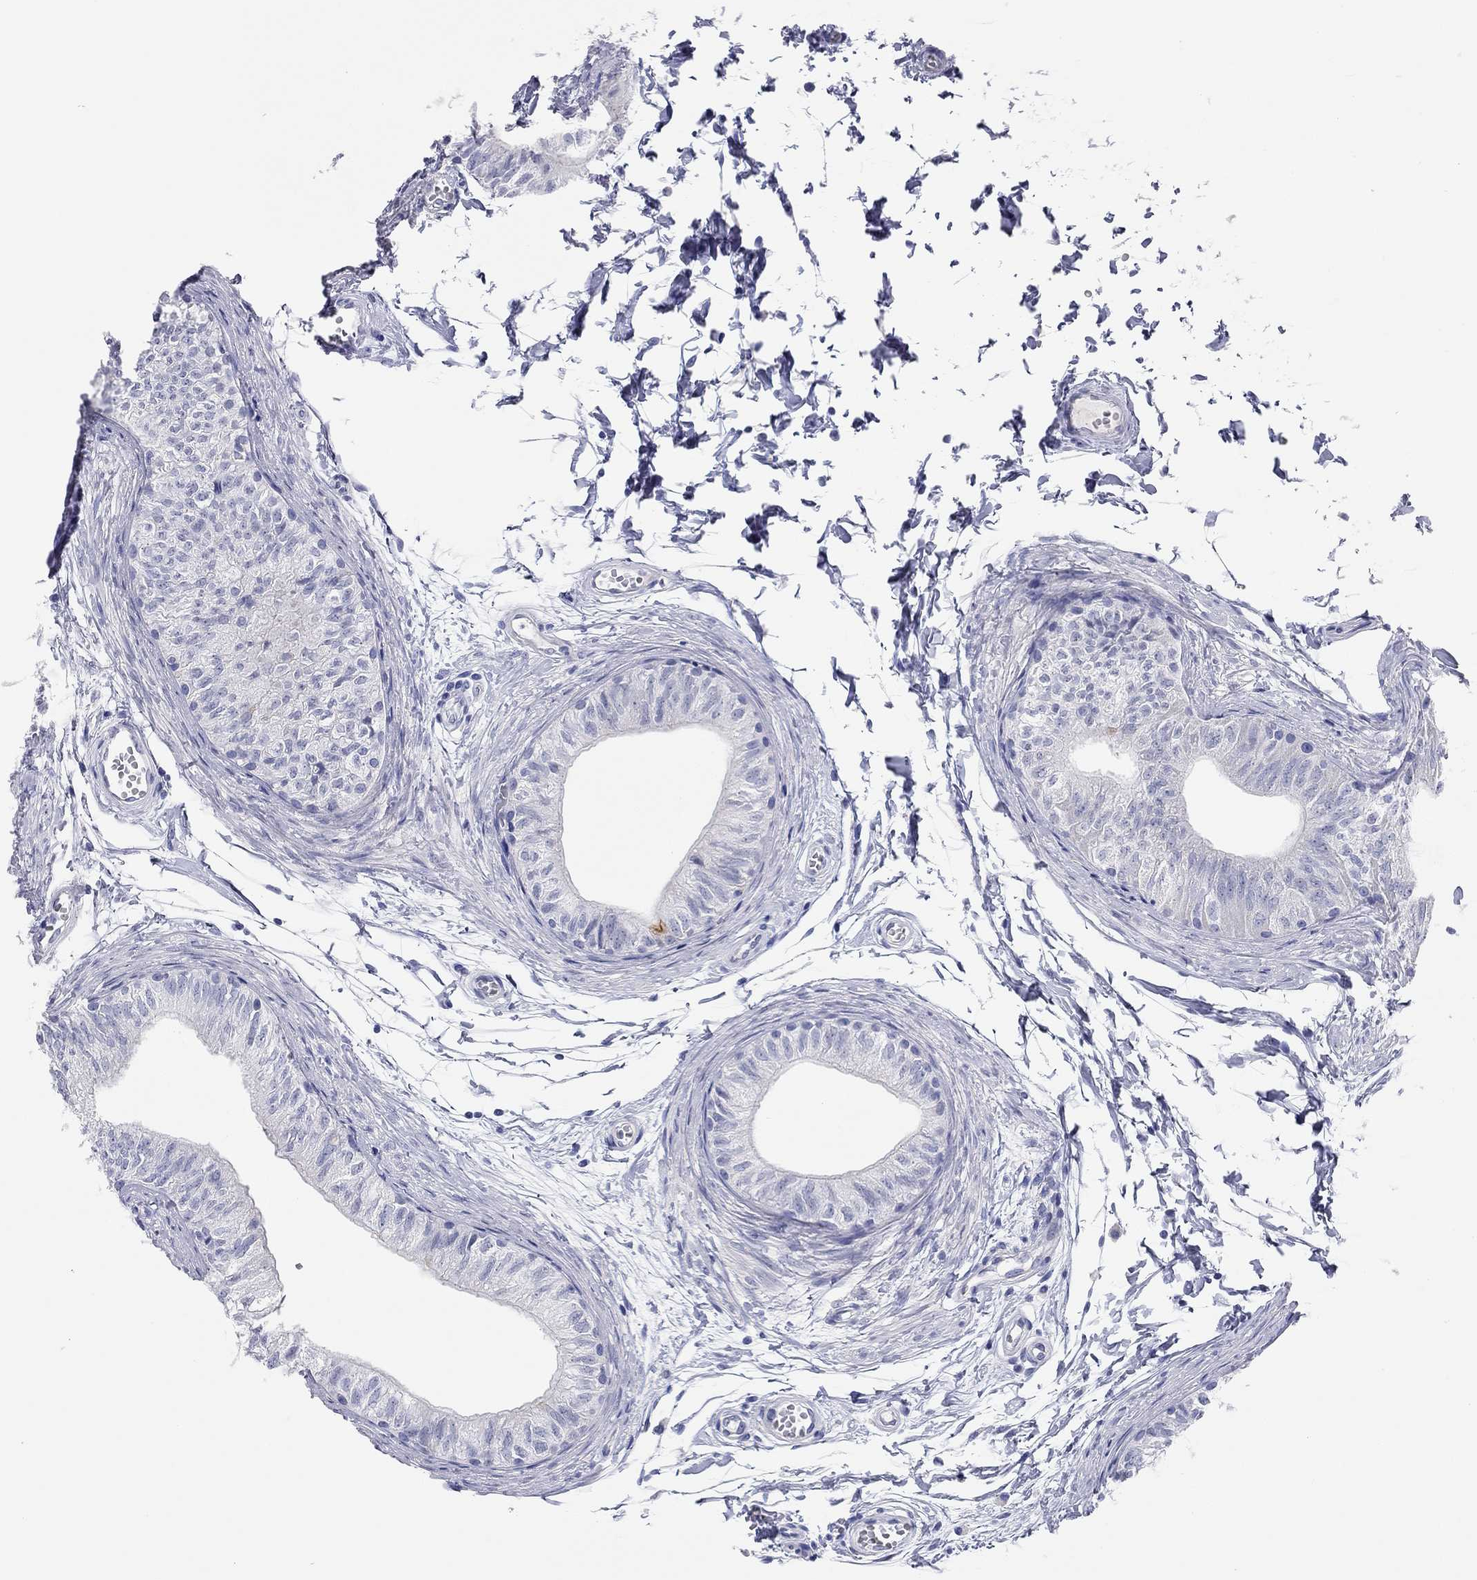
{"staining": {"intensity": "negative", "quantity": "none", "location": "none"}, "tissue": "epididymis", "cell_type": "Glandular cells", "image_type": "normal", "snomed": [{"axis": "morphology", "description": "Normal tissue, NOS"}, {"axis": "topography", "description": "Epididymis"}], "caption": "High magnification brightfield microscopy of unremarkable epididymis stained with DAB (brown) and counterstained with hematoxylin (blue): glandular cells show no significant expression.", "gene": "ENSG00000269035", "patient": {"sex": "male", "age": 22}}